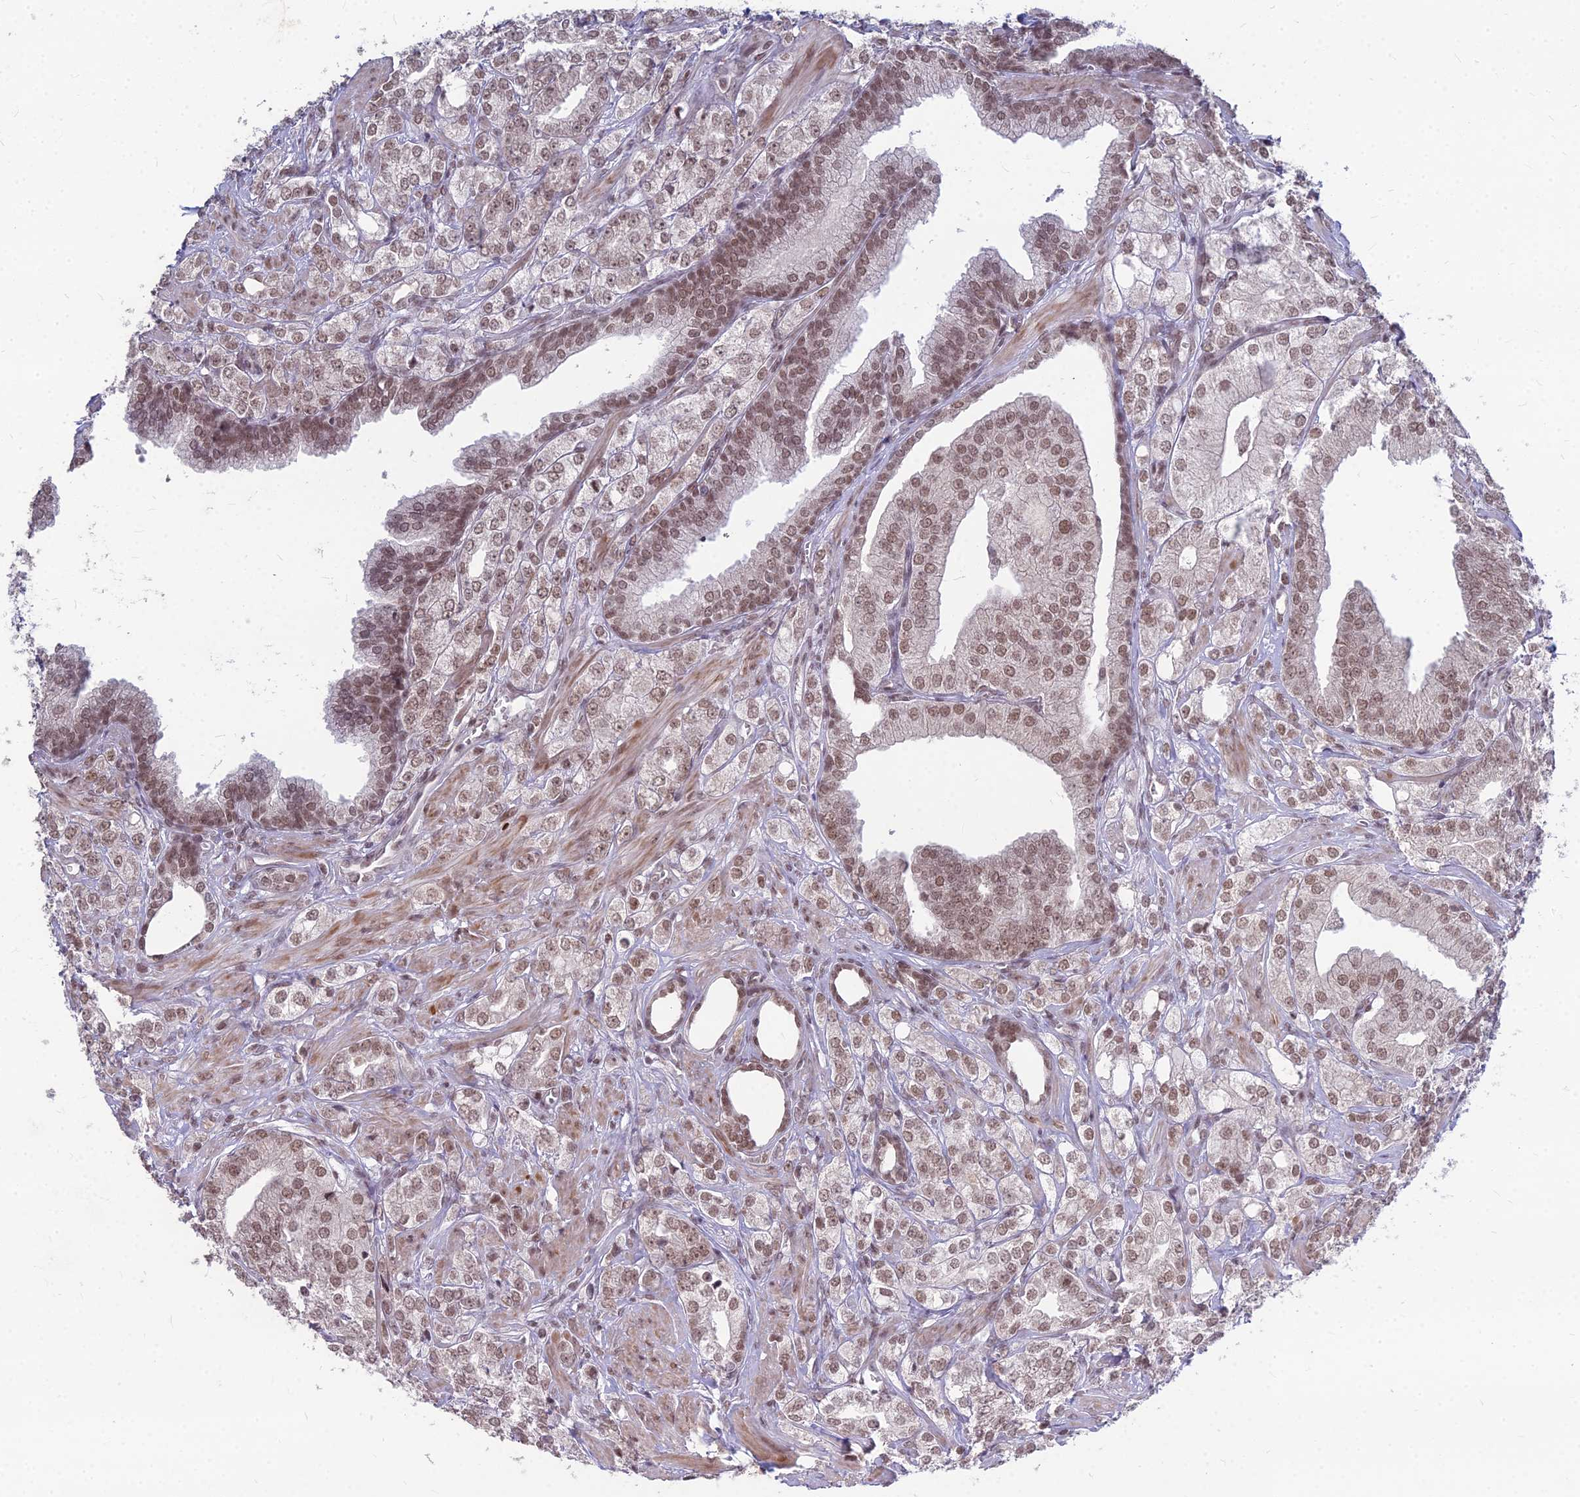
{"staining": {"intensity": "moderate", "quantity": ">75%", "location": "nuclear"}, "tissue": "prostate cancer", "cell_type": "Tumor cells", "image_type": "cancer", "snomed": [{"axis": "morphology", "description": "Adenocarcinoma, High grade"}, {"axis": "topography", "description": "Prostate"}], "caption": "Immunohistochemistry (IHC) of human high-grade adenocarcinoma (prostate) reveals medium levels of moderate nuclear expression in approximately >75% of tumor cells.", "gene": "KAT7", "patient": {"sex": "male", "age": 50}}